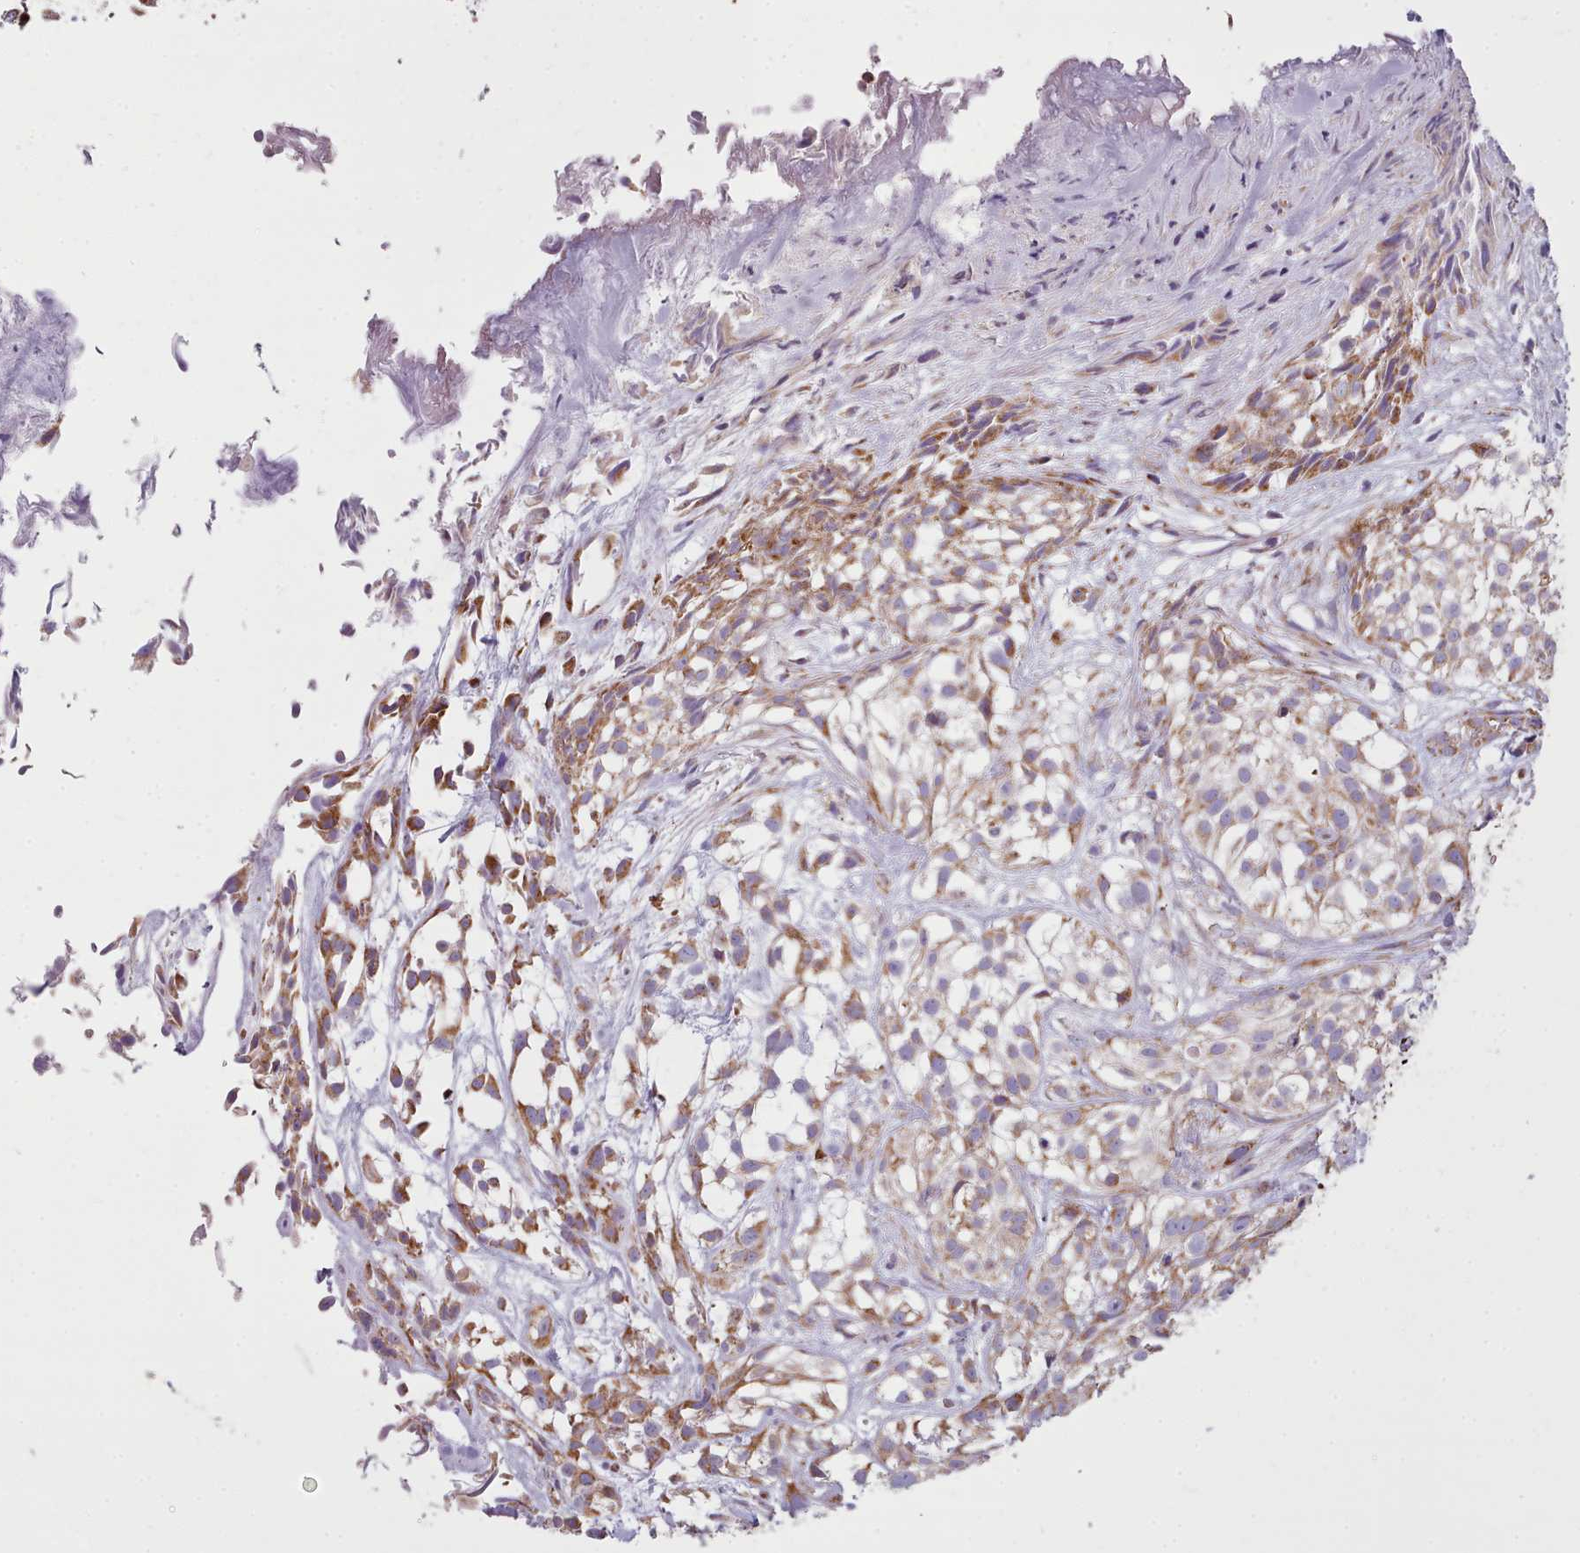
{"staining": {"intensity": "moderate", "quantity": ">75%", "location": "cytoplasmic/membranous"}, "tissue": "urothelial cancer", "cell_type": "Tumor cells", "image_type": "cancer", "snomed": [{"axis": "morphology", "description": "Urothelial carcinoma, High grade"}, {"axis": "topography", "description": "Urinary bladder"}], "caption": "The photomicrograph displays staining of high-grade urothelial carcinoma, revealing moderate cytoplasmic/membranous protein expression (brown color) within tumor cells. (Stains: DAB (3,3'-diaminobenzidine) in brown, nuclei in blue, Microscopy: brightfield microscopy at high magnification).", "gene": "SRP54", "patient": {"sex": "male", "age": 56}}